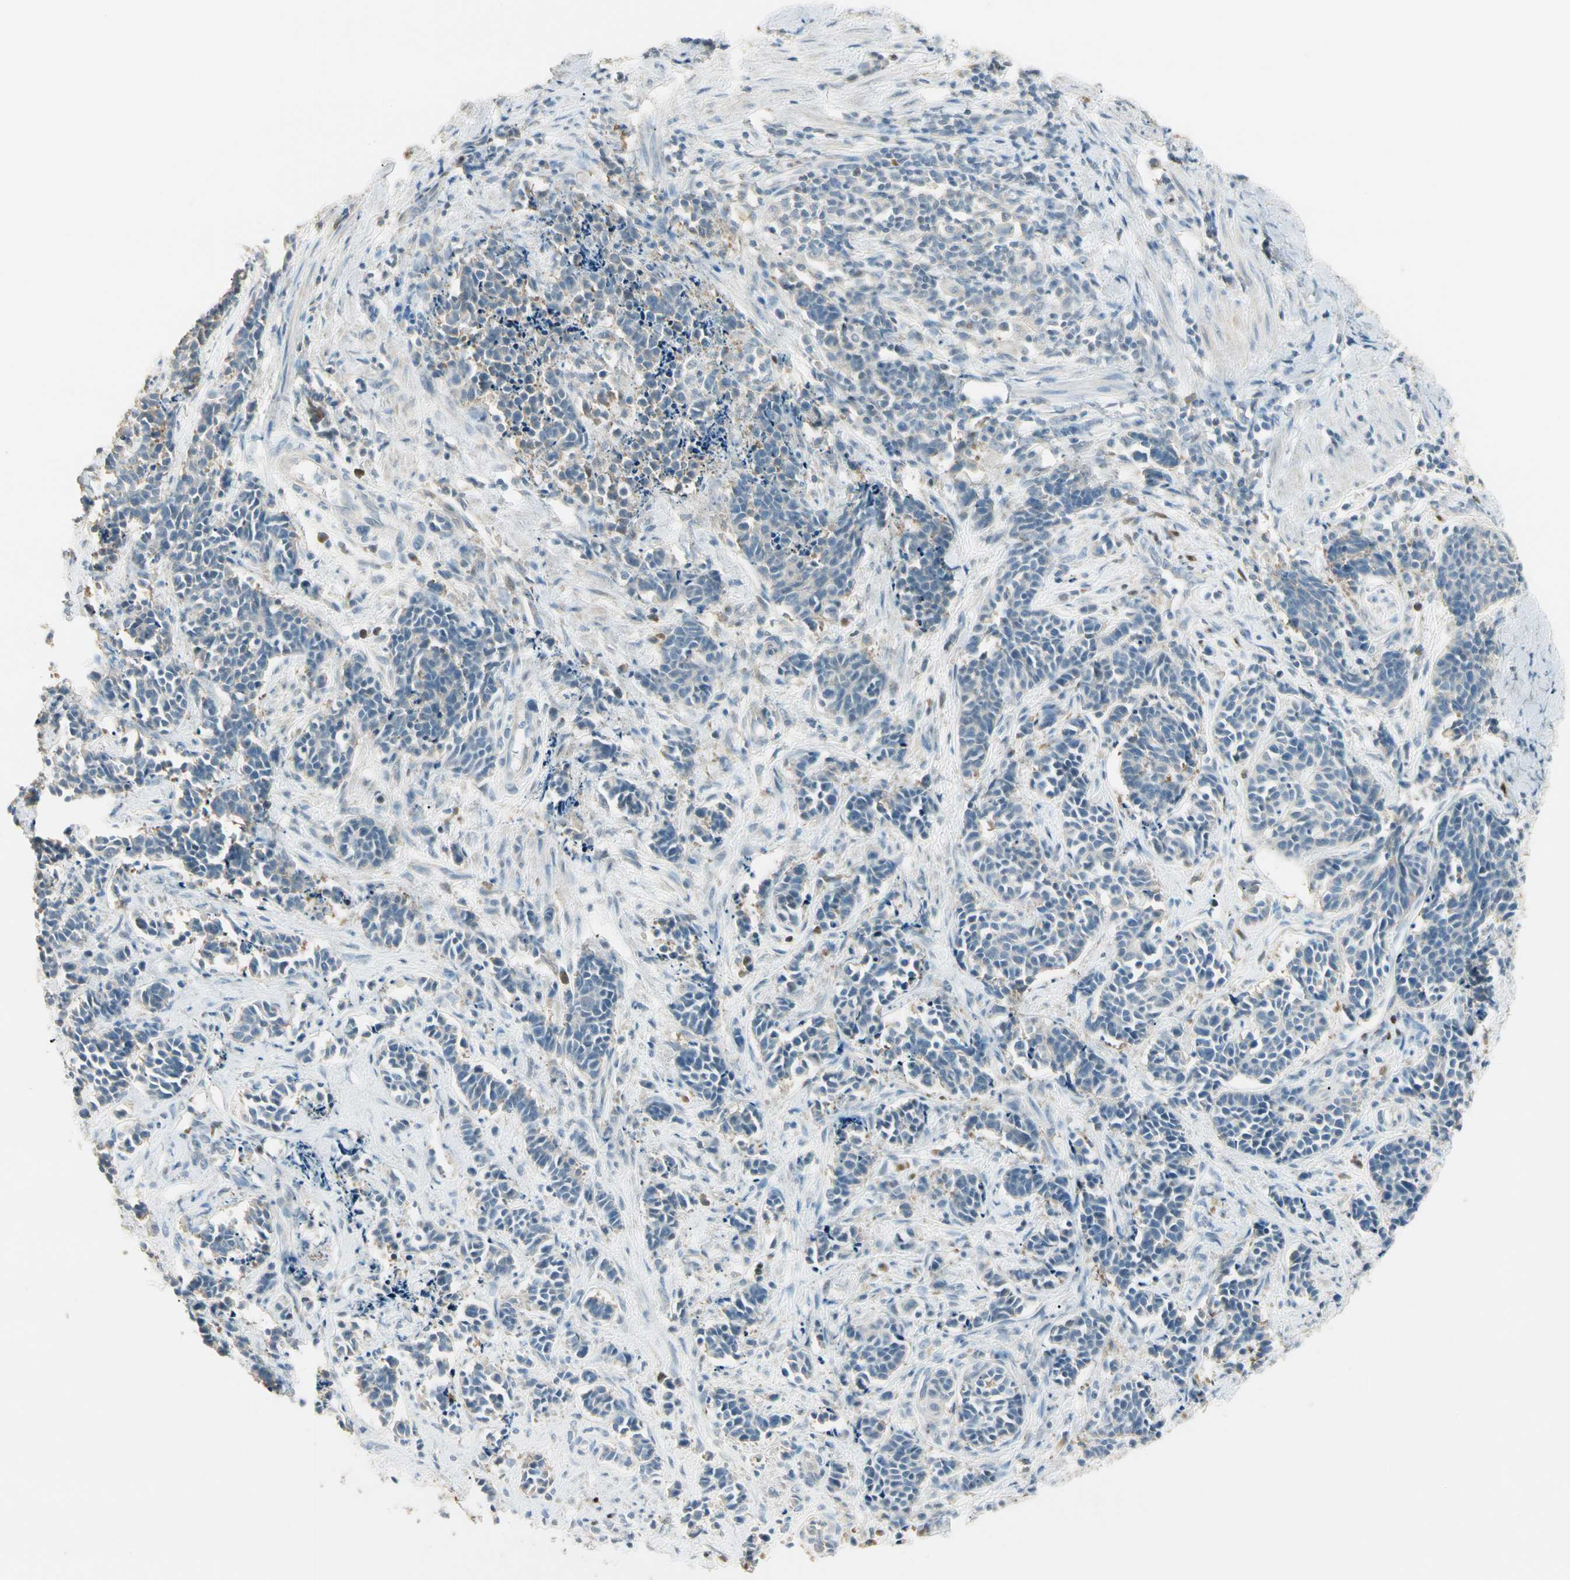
{"staining": {"intensity": "negative", "quantity": "none", "location": "none"}, "tissue": "cervical cancer", "cell_type": "Tumor cells", "image_type": "cancer", "snomed": [{"axis": "morphology", "description": "Squamous cell carcinoma, NOS"}, {"axis": "topography", "description": "Cervix"}], "caption": "Squamous cell carcinoma (cervical) was stained to show a protein in brown. There is no significant expression in tumor cells.", "gene": "GNE", "patient": {"sex": "female", "age": 35}}